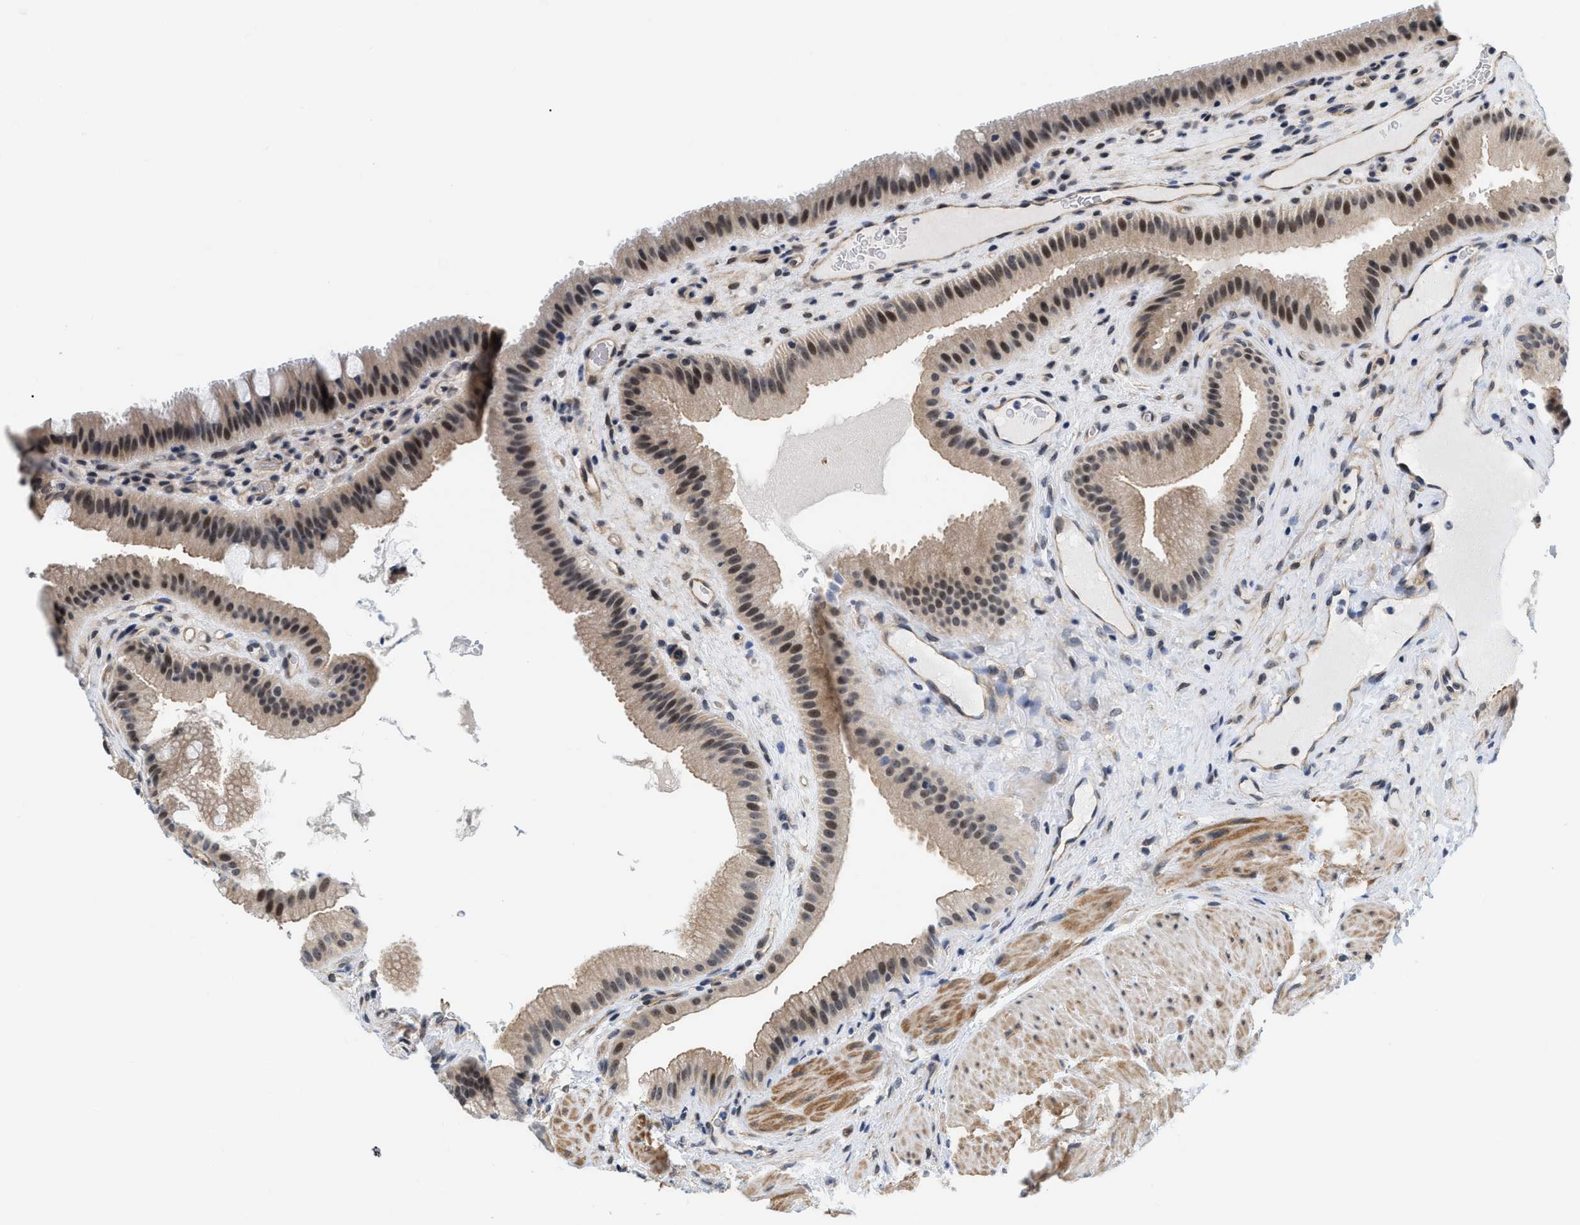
{"staining": {"intensity": "moderate", "quantity": "25%-75%", "location": "cytoplasmic/membranous,nuclear"}, "tissue": "gallbladder", "cell_type": "Glandular cells", "image_type": "normal", "snomed": [{"axis": "morphology", "description": "Normal tissue, NOS"}, {"axis": "topography", "description": "Gallbladder"}], "caption": "Moderate cytoplasmic/membranous,nuclear positivity for a protein is seen in approximately 25%-75% of glandular cells of normal gallbladder using immunohistochemistry.", "gene": "GPRASP2", "patient": {"sex": "male", "age": 49}}